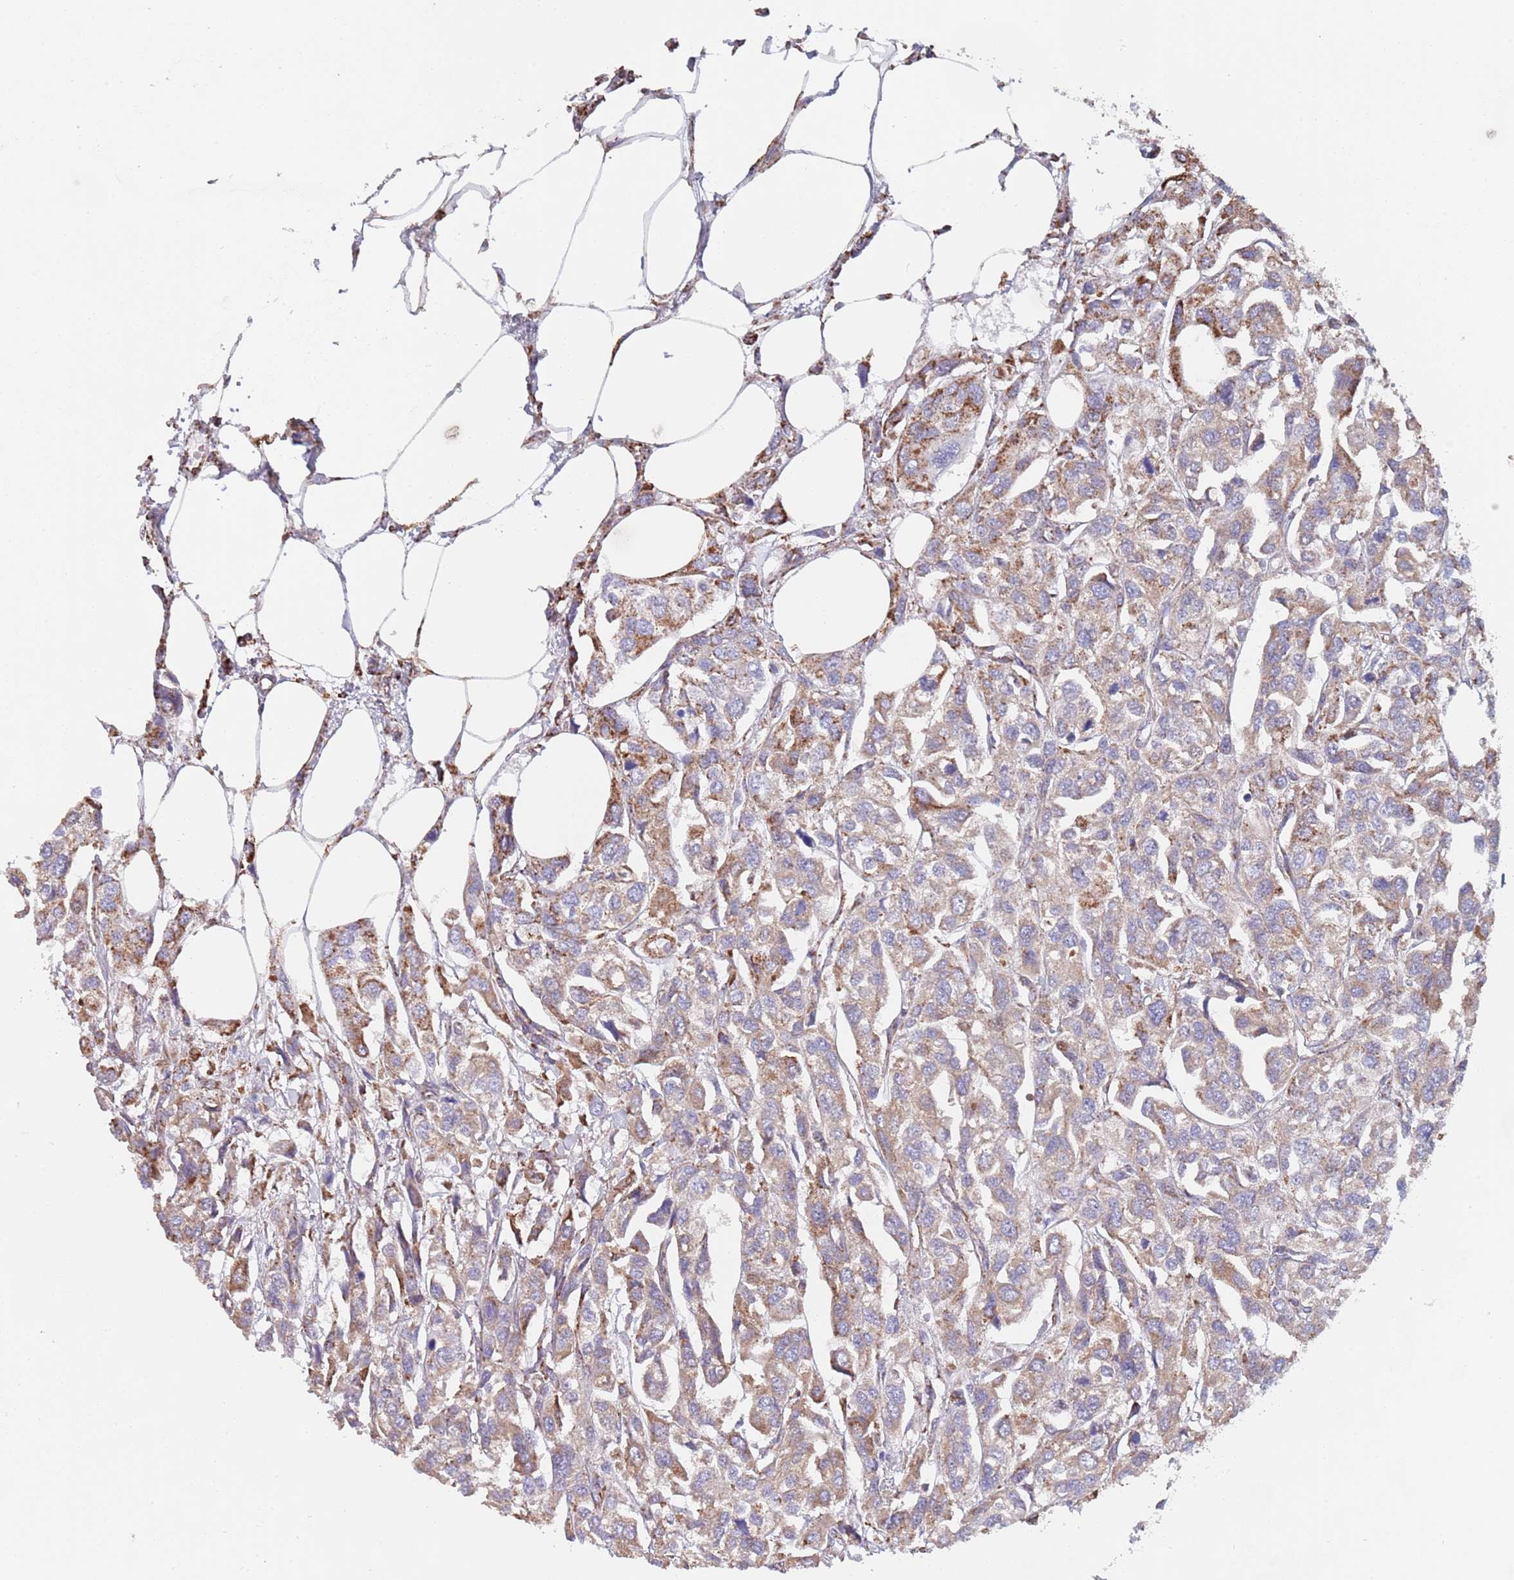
{"staining": {"intensity": "moderate", "quantity": "25%-75%", "location": "cytoplasmic/membranous"}, "tissue": "urothelial cancer", "cell_type": "Tumor cells", "image_type": "cancer", "snomed": [{"axis": "morphology", "description": "Urothelial carcinoma, High grade"}, {"axis": "topography", "description": "Urinary bladder"}], "caption": "High-grade urothelial carcinoma was stained to show a protein in brown. There is medium levels of moderate cytoplasmic/membranous positivity in about 25%-75% of tumor cells. (Brightfield microscopy of DAB IHC at high magnification).", "gene": "PGP", "patient": {"sex": "male", "age": 67}}